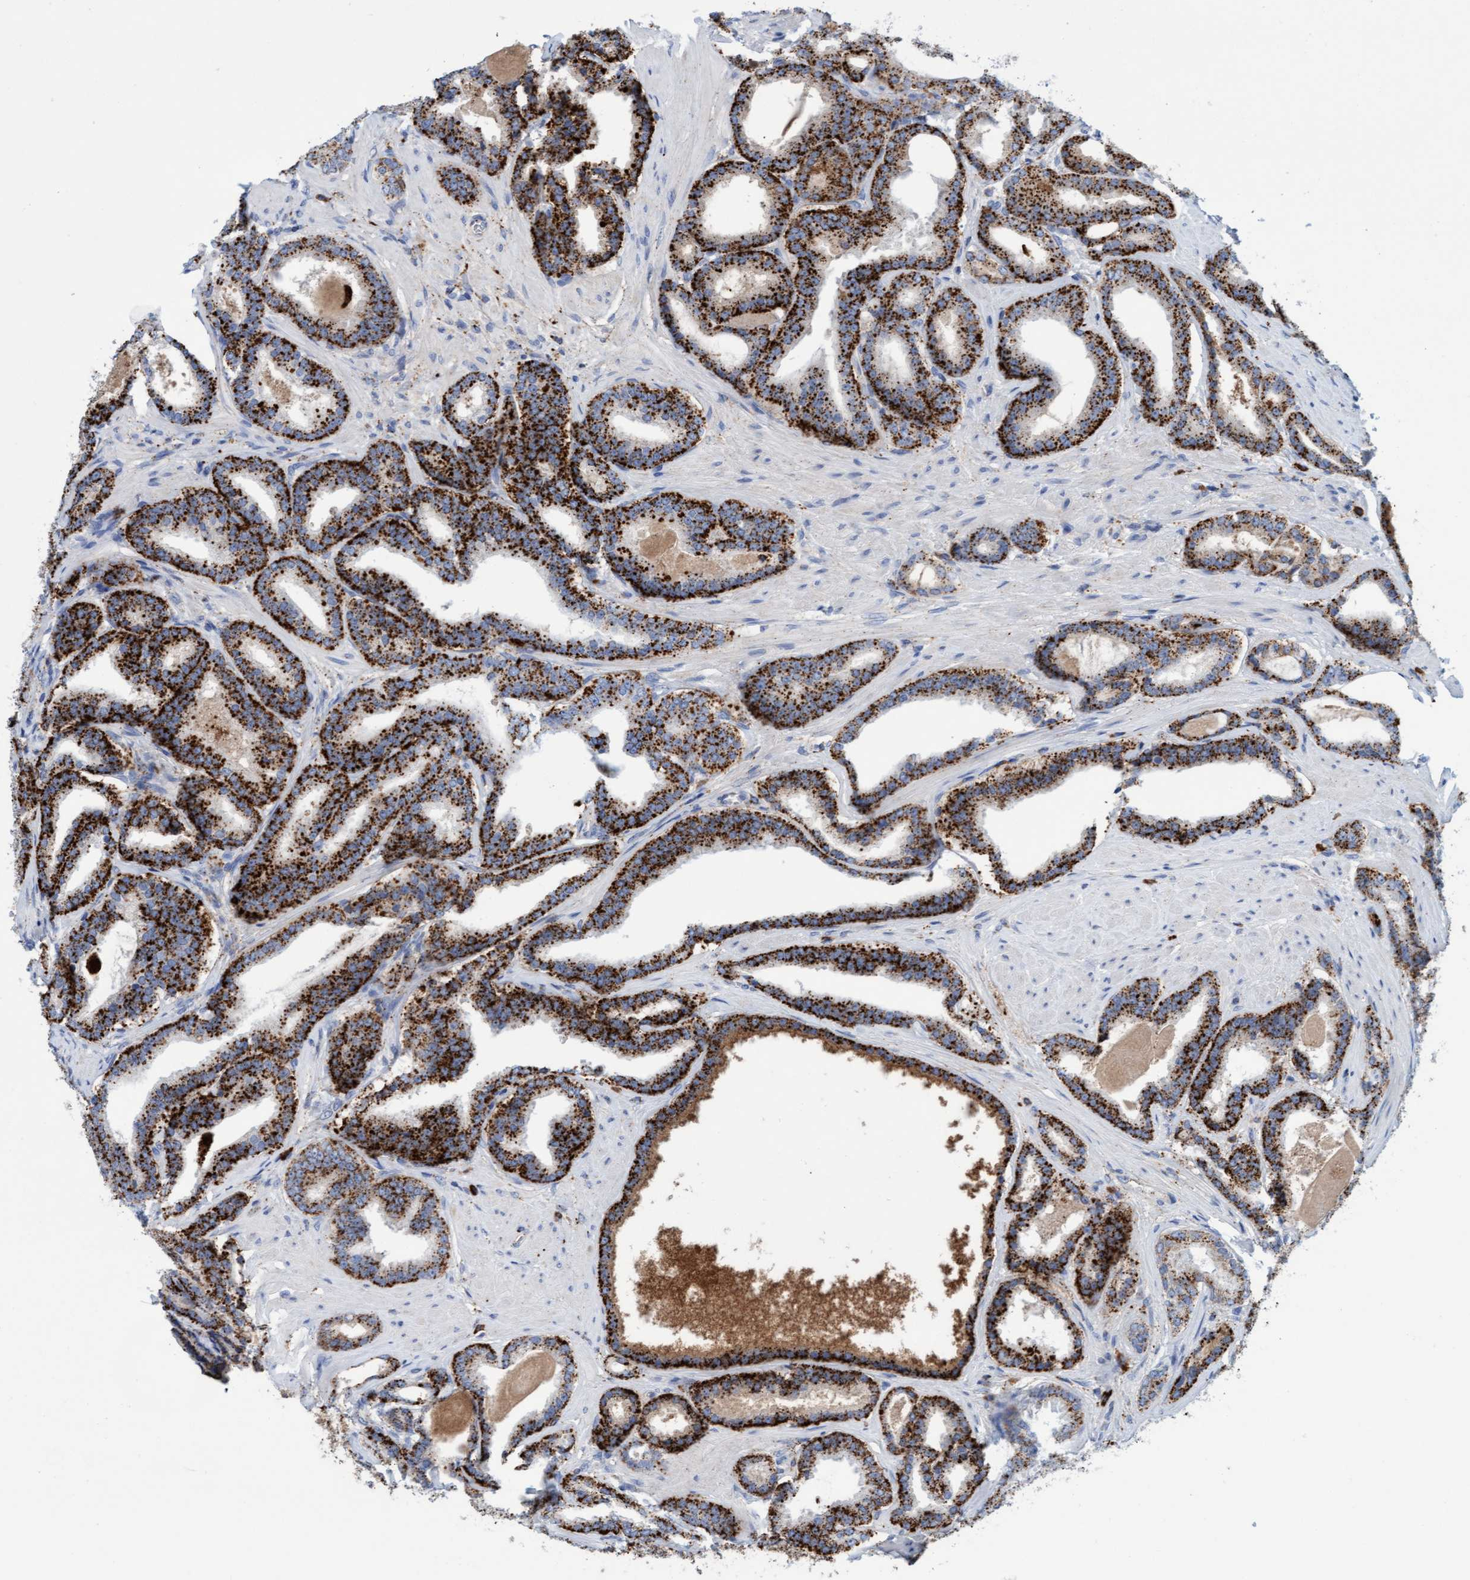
{"staining": {"intensity": "strong", "quantity": ">75%", "location": "cytoplasmic/membranous"}, "tissue": "prostate cancer", "cell_type": "Tumor cells", "image_type": "cancer", "snomed": [{"axis": "morphology", "description": "Adenocarcinoma, High grade"}, {"axis": "topography", "description": "Prostate"}], "caption": "Protein expression analysis of prostate cancer (high-grade adenocarcinoma) displays strong cytoplasmic/membranous staining in about >75% of tumor cells.", "gene": "SGSH", "patient": {"sex": "male", "age": 60}}